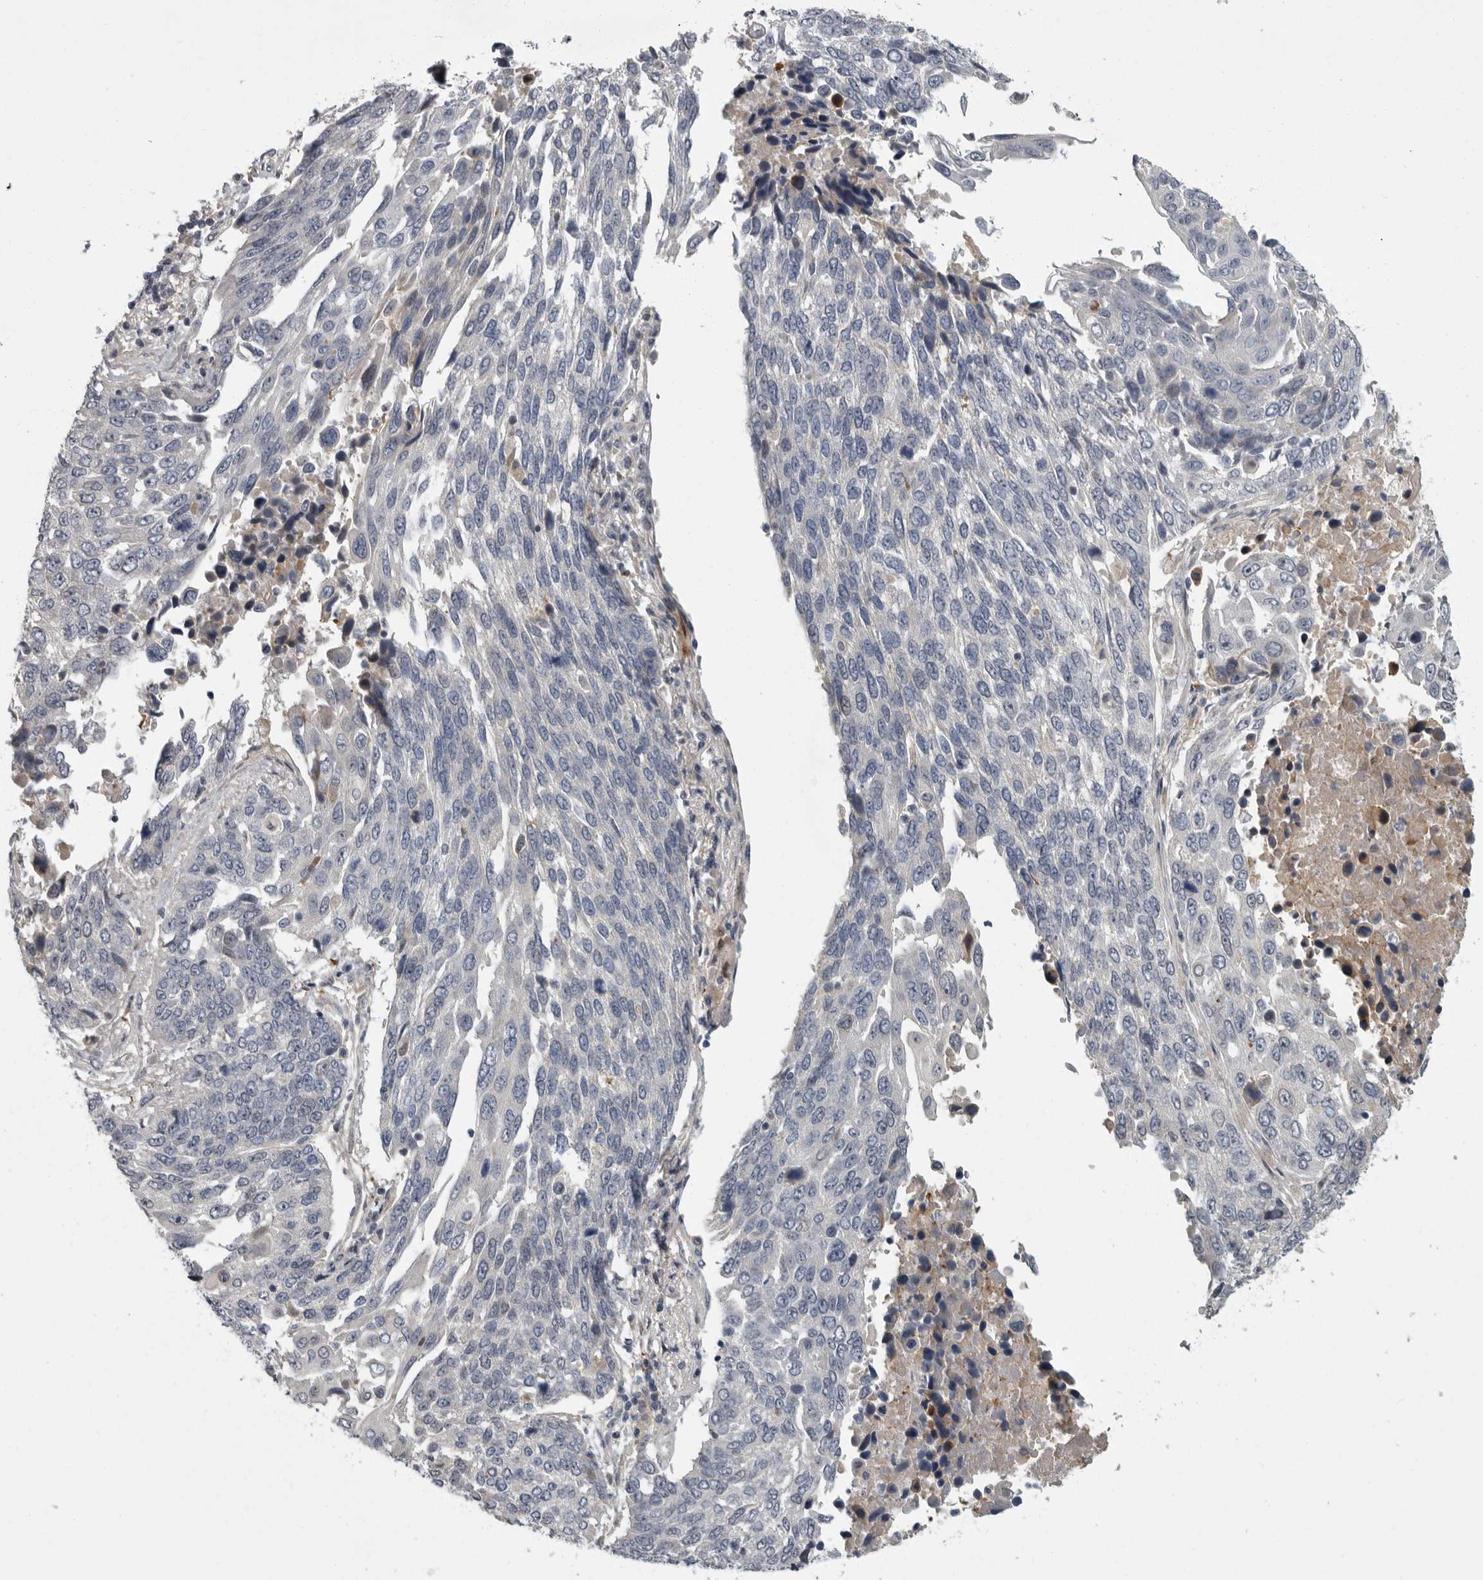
{"staining": {"intensity": "negative", "quantity": "none", "location": "none"}, "tissue": "lung cancer", "cell_type": "Tumor cells", "image_type": "cancer", "snomed": [{"axis": "morphology", "description": "Squamous cell carcinoma, NOS"}, {"axis": "topography", "description": "Lung"}], "caption": "Lung squamous cell carcinoma was stained to show a protein in brown. There is no significant expression in tumor cells. (Immunohistochemistry, brightfield microscopy, high magnification).", "gene": "PDE7A", "patient": {"sex": "male", "age": 66}}